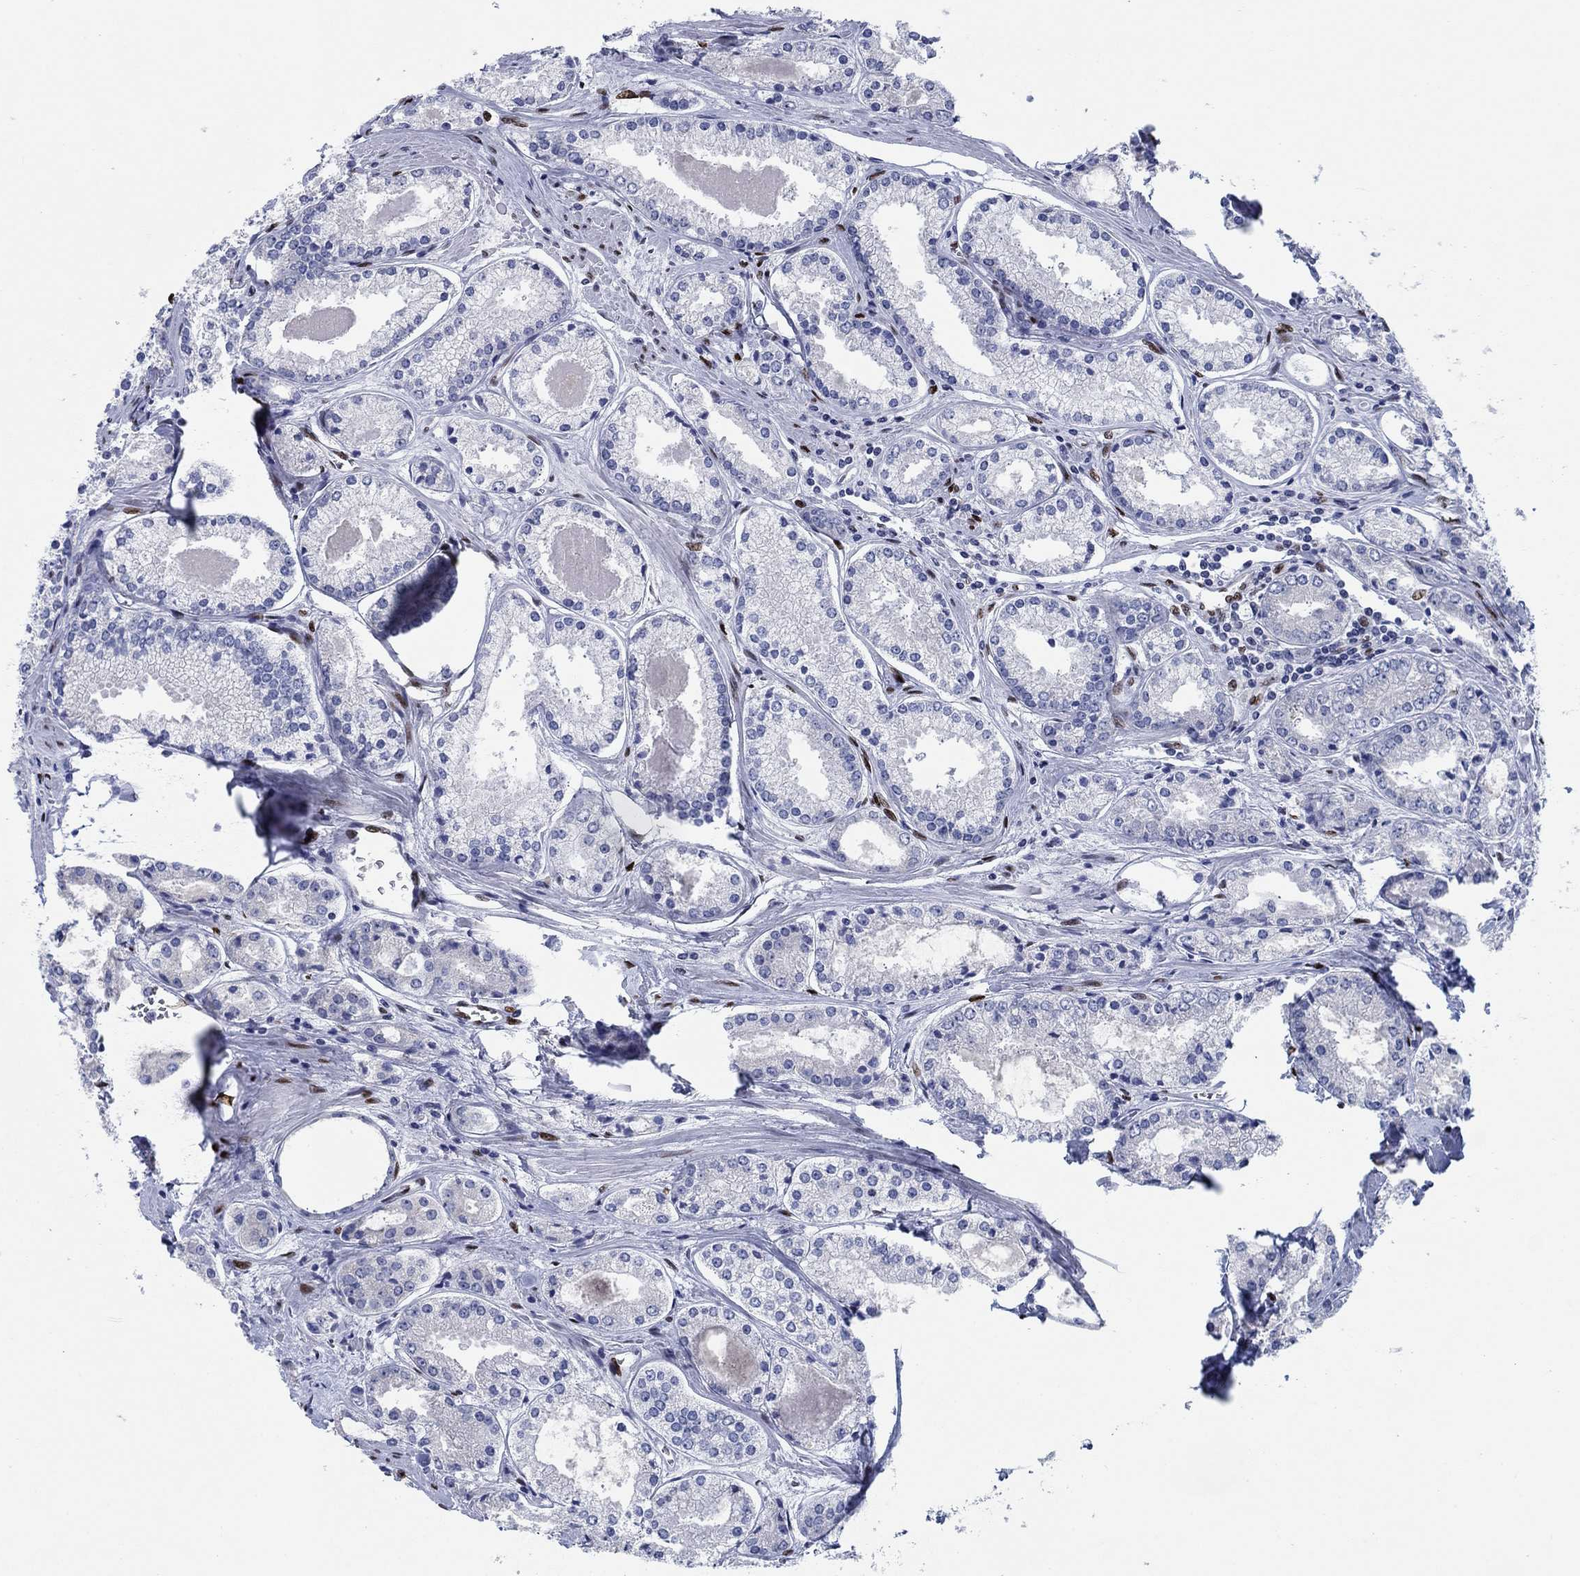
{"staining": {"intensity": "negative", "quantity": "none", "location": "none"}, "tissue": "prostate cancer", "cell_type": "Tumor cells", "image_type": "cancer", "snomed": [{"axis": "morphology", "description": "Adenocarcinoma, NOS"}, {"axis": "topography", "description": "Prostate"}], "caption": "Tumor cells show no significant protein staining in prostate adenocarcinoma.", "gene": "ZEB1", "patient": {"sex": "male", "age": 72}}